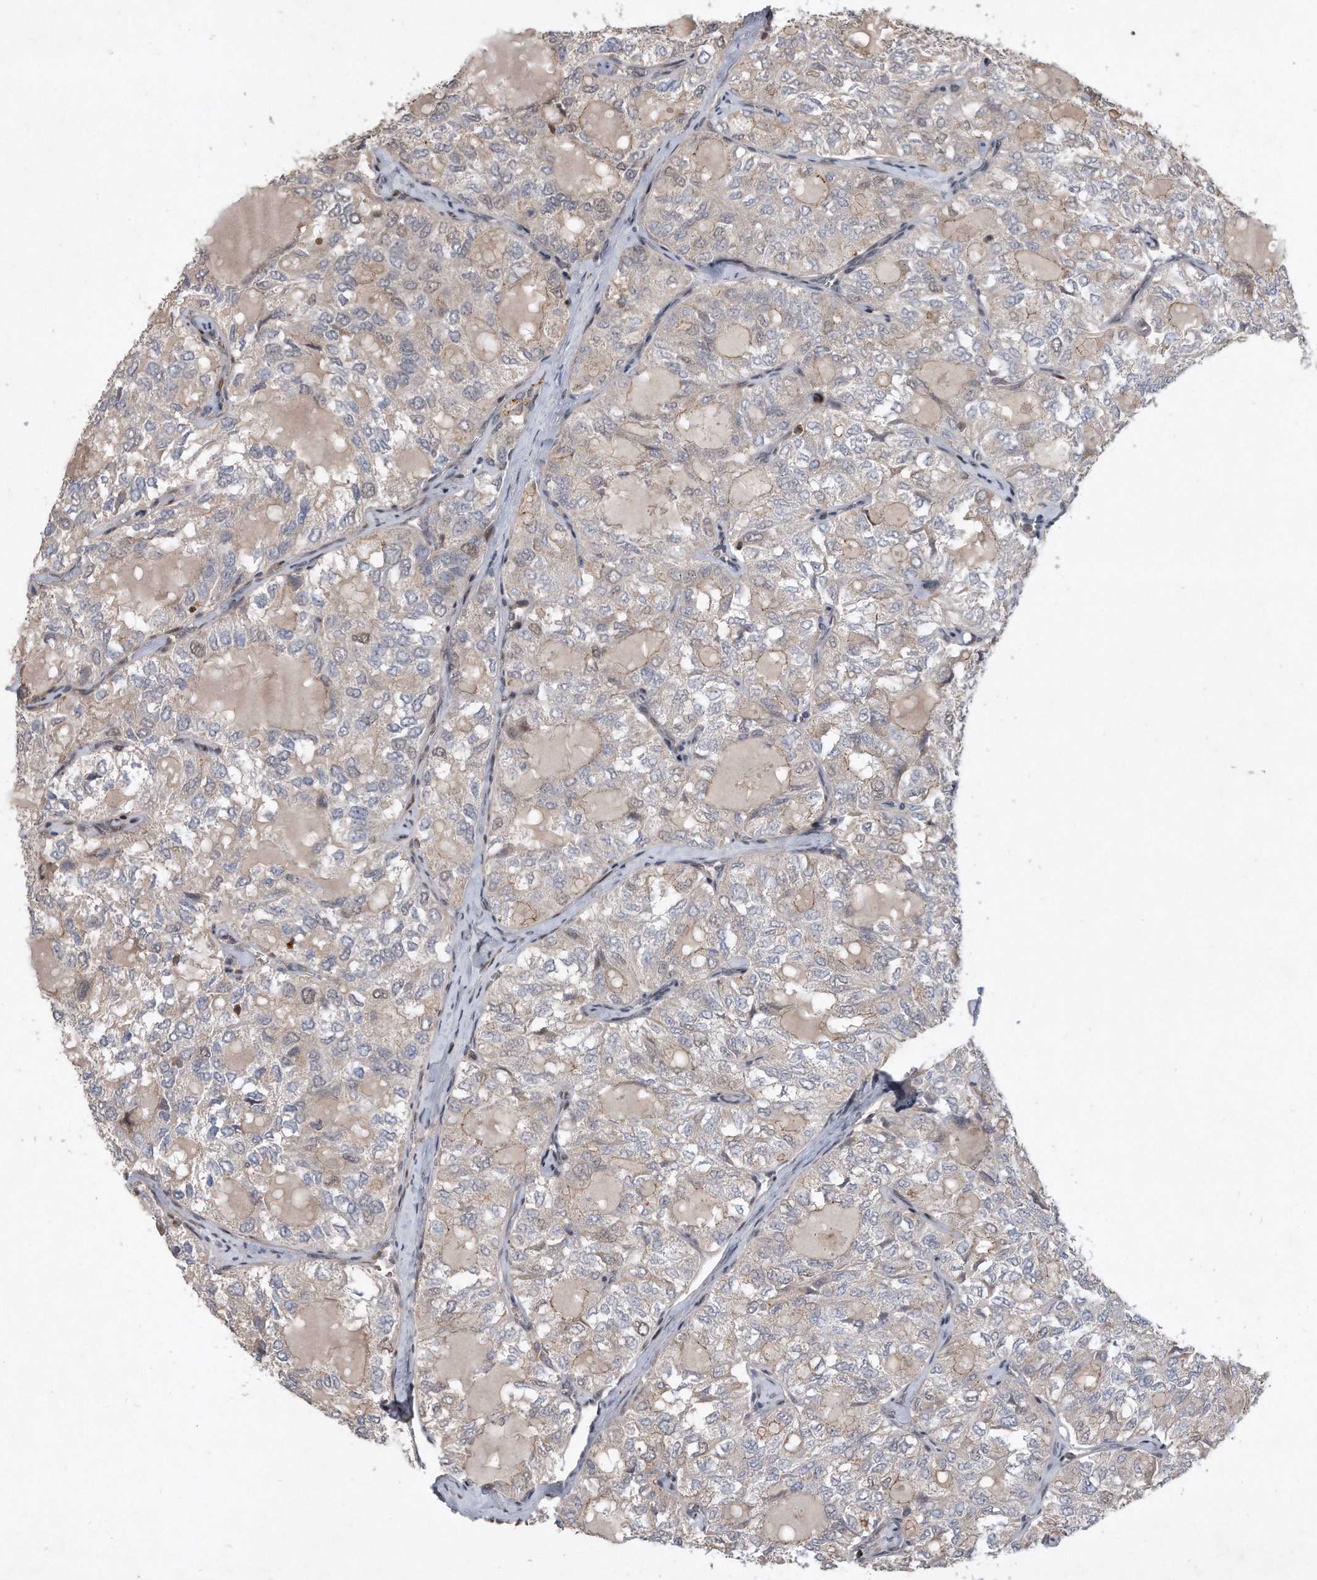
{"staining": {"intensity": "weak", "quantity": "<25%", "location": "cytoplasmic/membranous"}, "tissue": "thyroid cancer", "cell_type": "Tumor cells", "image_type": "cancer", "snomed": [{"axis": "morphology", "description": "Follicular adenoma carcinoma, NOS"}, {"axis": "topography", "description": "Thyroid gland"}], "caption": "Protein analysis of thyroid follicular adenoma carcinoma exhibits no significant positivity in tumor cells. The staining was performed using DAB to visualize the protein expression in brown, while the nuclei were stained in blue with hematoxylin (Magnification: 20x).", "gene": "PGBD2", "patient": {"sex": "male", "age": 75}}